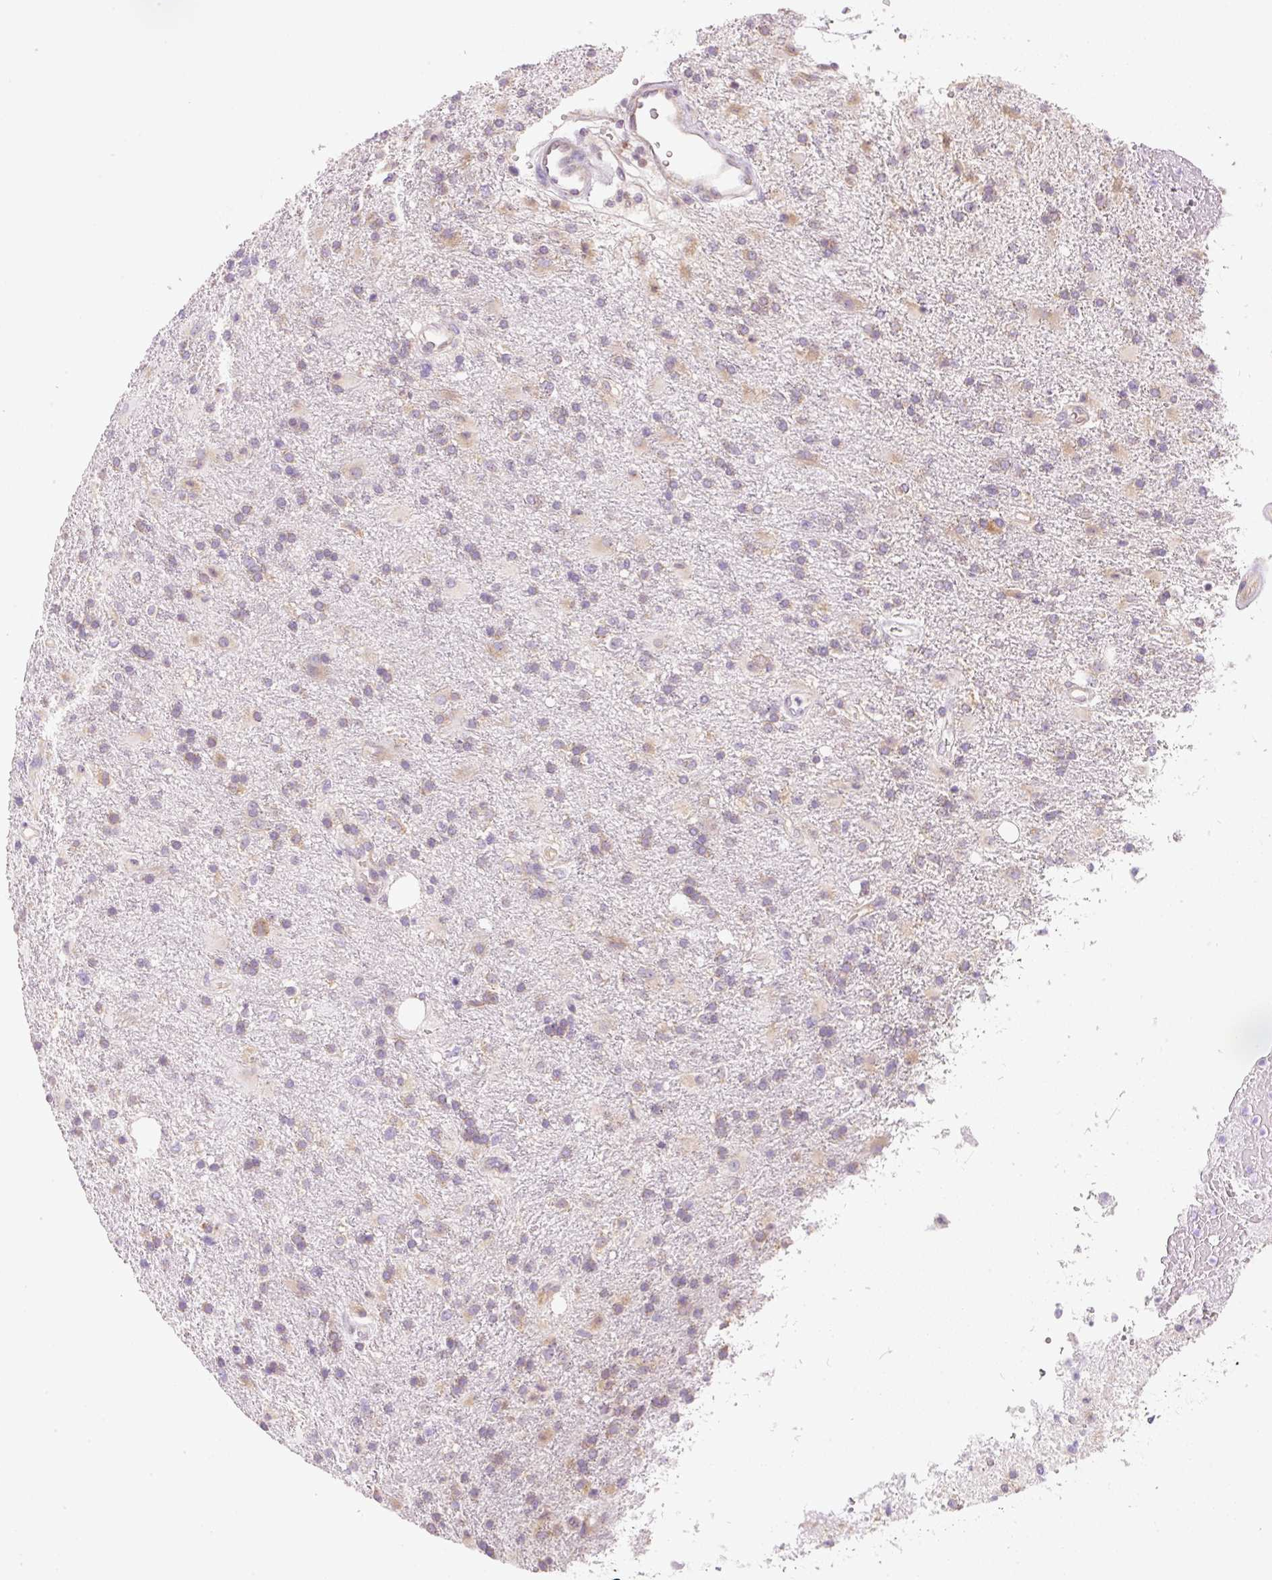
{"staining": {"intensity": "weak", "quantity": "<25%", "location": "cytoplasmic/membranous"}, "tissue": "glioma", "cell_type": "Tumor cells", "image_type": "cancer", "snomed": [{"axis": "morphology", "description": "Glioma, malignant, High grade"}, {"axis": "topography", "description": "Brain"}], "caption": "Protein analysis of malignant glioma (high-grade) shows no significant positivity in tumor cells.", "gene": "RPL18A", "patient": {"sex": "male", "age": 56}}